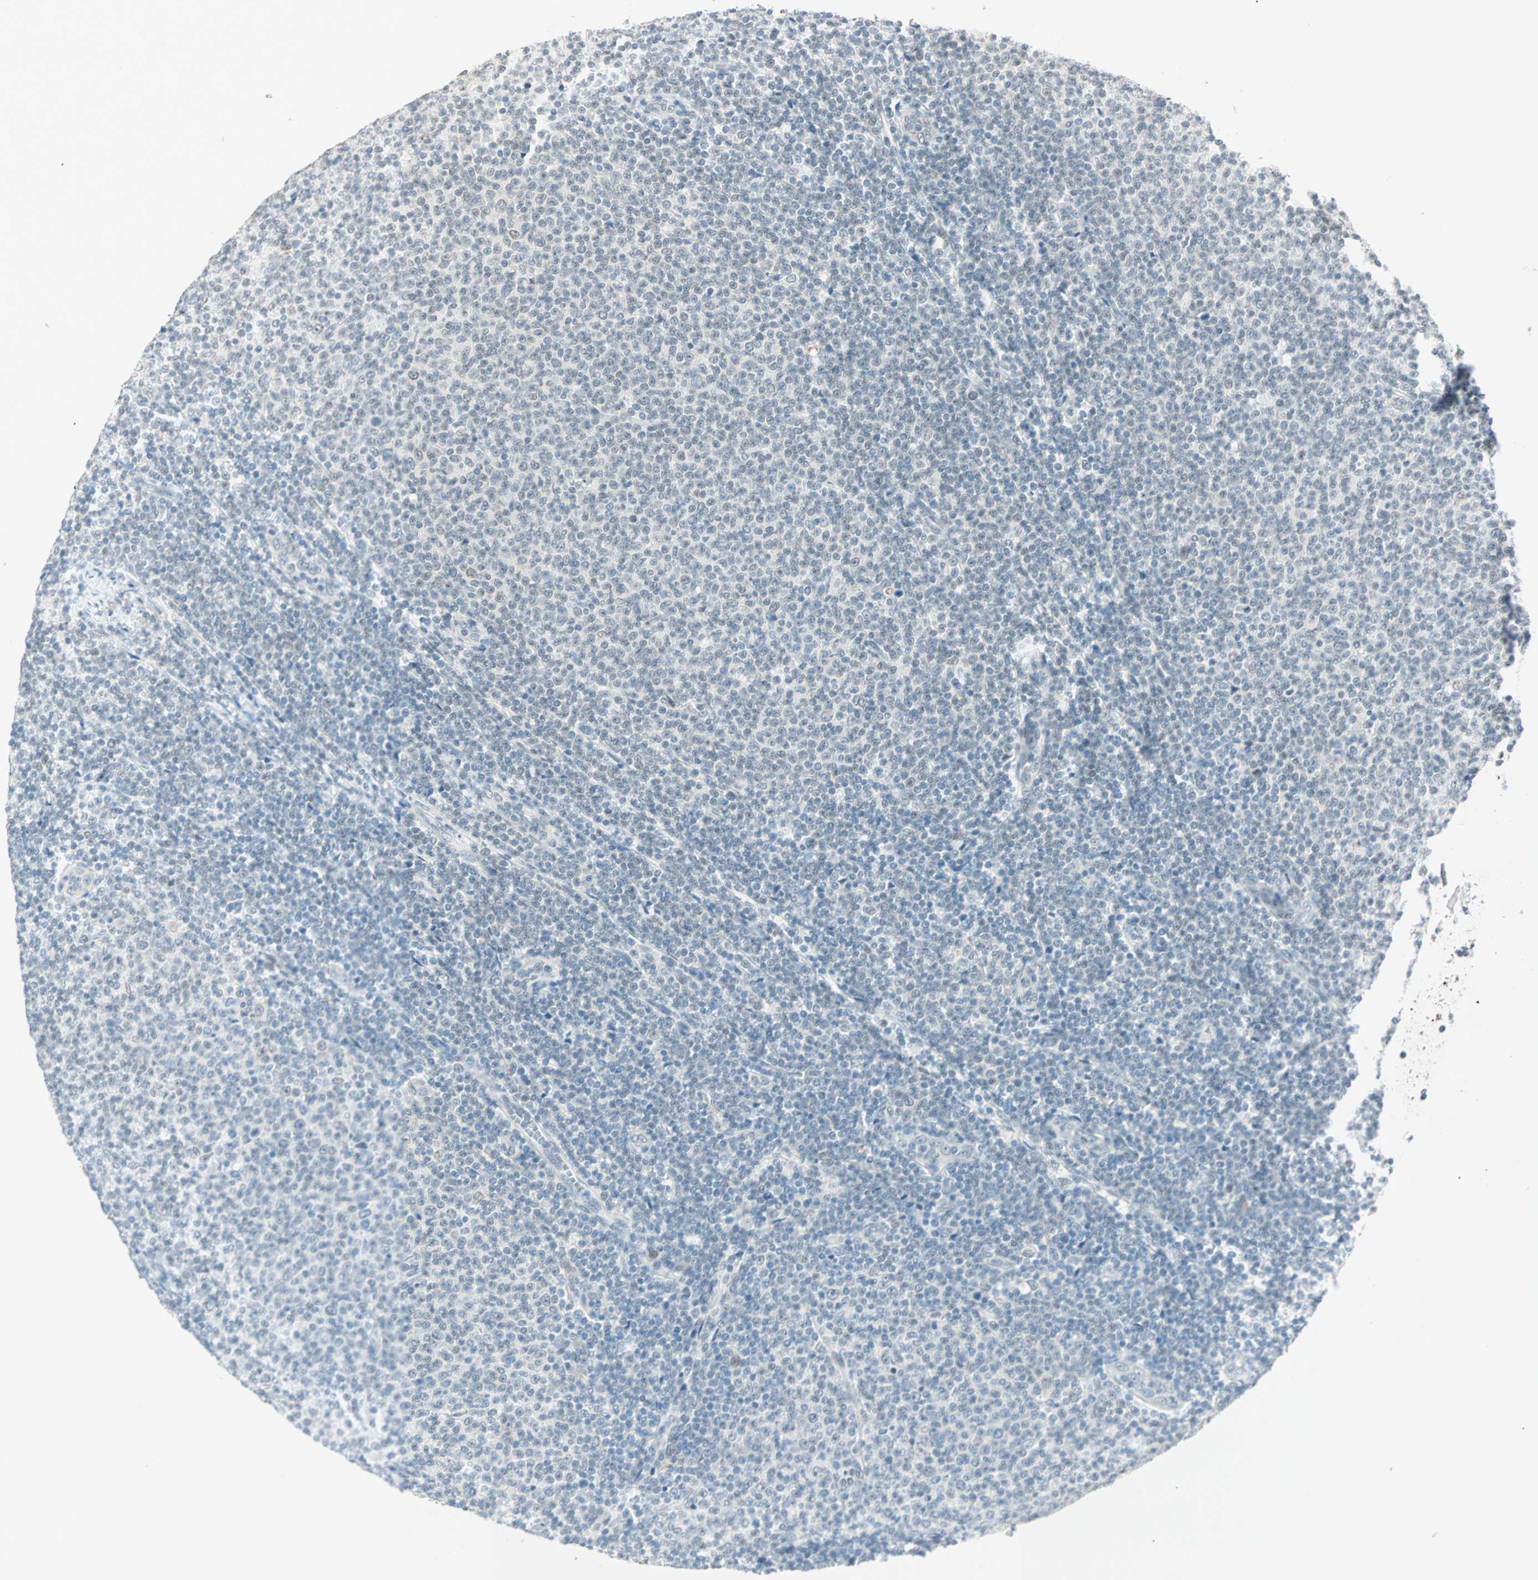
{"staining": {"intensity": "negative", "quantity": "none", "location": "none"}, "tissue": "lymphoma", "cell_type": "Tumor cells", "image_type": "cancer", "snomed": [{"axis": "morphology", "description": "Malignant lymphoma, non-Hodgkin's type, Low grade"}, {"axis": "topography", "description": "Lymph node"}], "caption": "High magnification brightfield microscopy of low-grade malignant lymphoma, non-Hodgkin's type stained with DAB (brown) and counterstained with hematoxylin (blue): tumor cells show no significant staining.", "gene": "BCAN", "patient": {"sex": "male", "age": 66}}